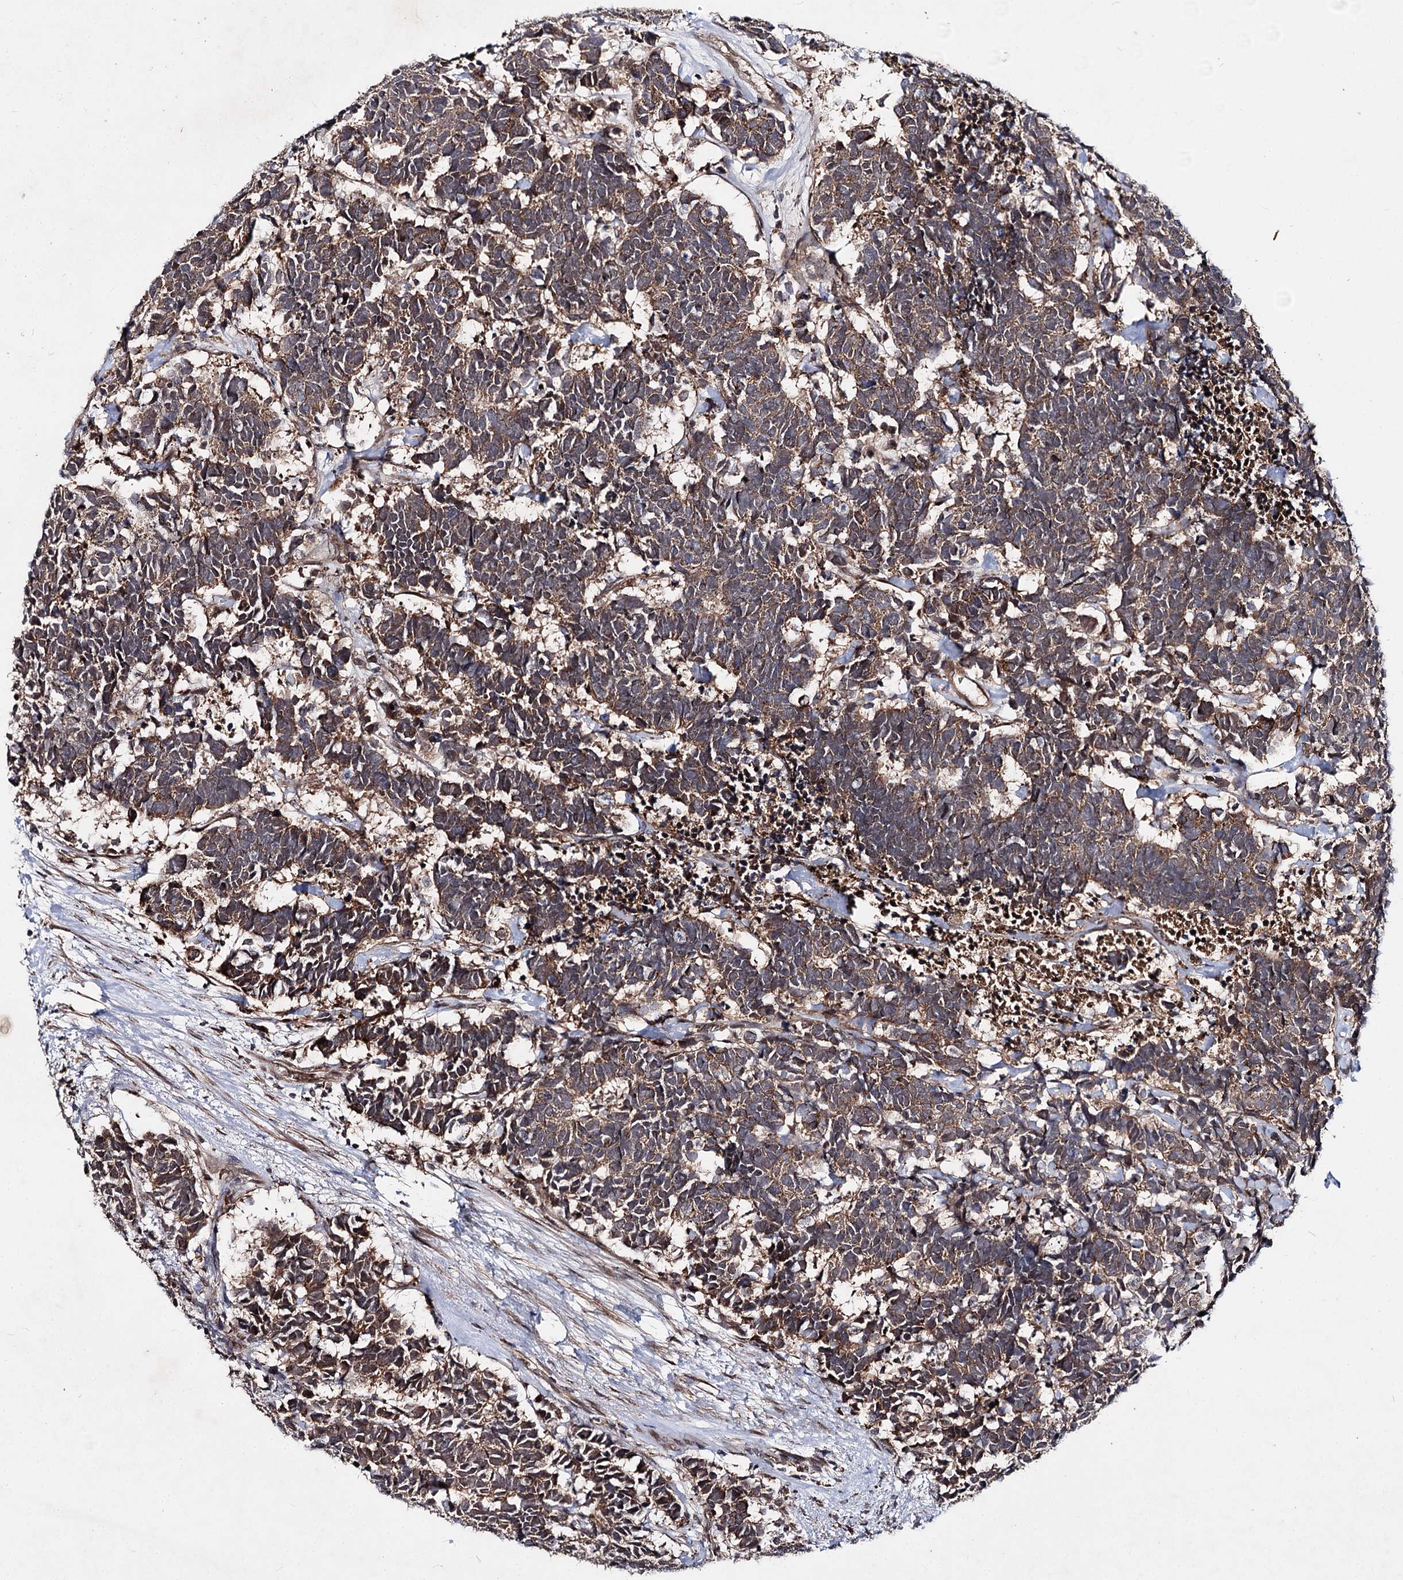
{"staining": {"intensity": "moderate", "quantity": ">75%", "location": "cytoplasmic/membranous"}, "tissue": "carcinoid", "cell_type": "Tumor cells", "image_type": "cancer", "snomed": [{"axis": "morphology", "description": "Carcinoma, NOS"}, {"axis": "morphology", "description": "Carcinoid, malignant, NOS"}, {"axis": "topography", "description": "Urinary bladder"}], "caption": "Protein staining of carcinoid tissue displays moderate cytoplasmic/membranous expression in approximately >75% of tumor cells. (DAB IHC with brightfield microscopy, high magnification).", "gene": "MSANTD2", "patient": {"sex": "male", "age": 57}}